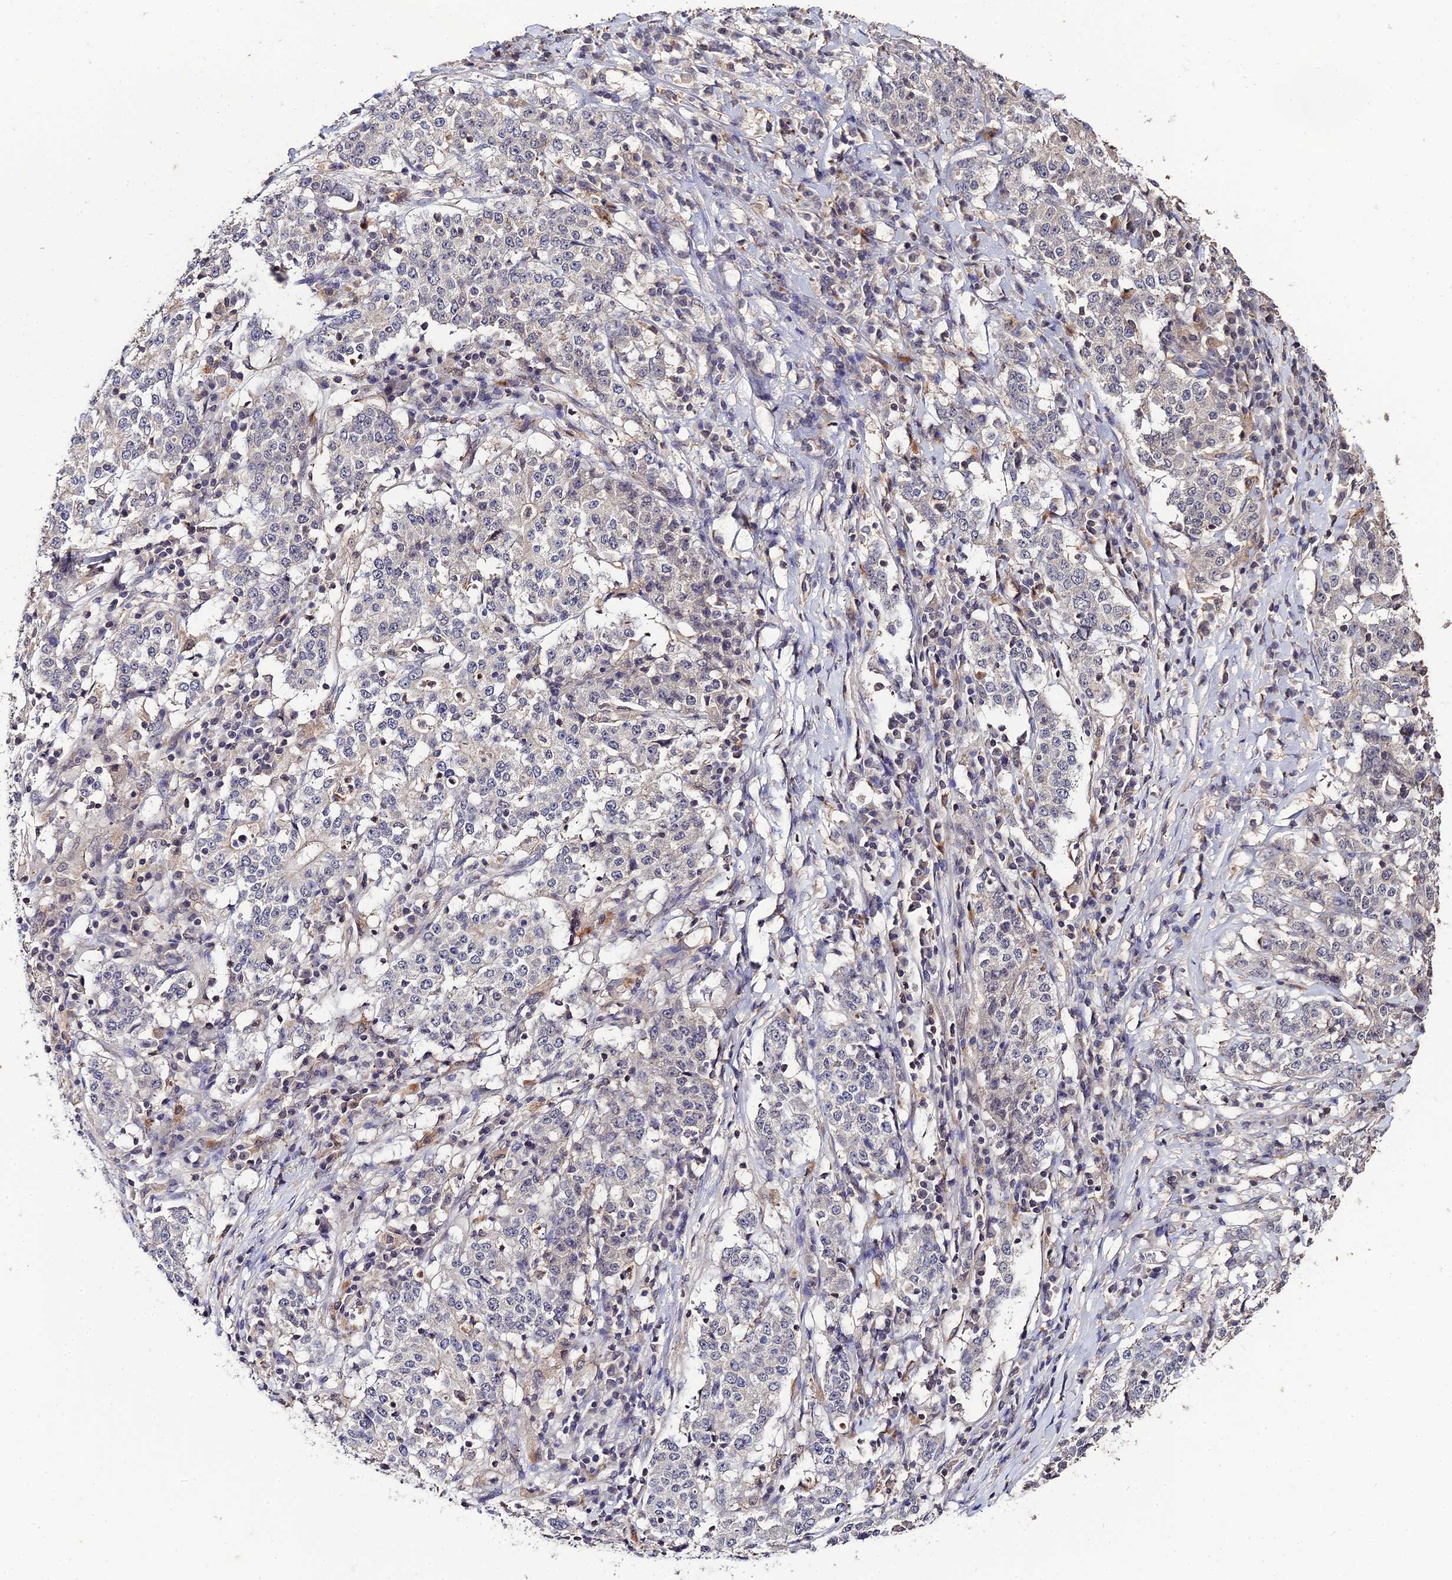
{"staining": {"intensity": "negative", "quantity": "none", "location": "none"}, "tissue": "stomach cancer", "cell_type": "Tumor cells", "image_type": "cancer", "snomed": [{"axis": "morphology", "description": "Adenocarcinoma, NOS"}, {"axis": "topography", "description": "Stomach"}], "caption": "A photomicrograph of human stomach cancer is negative for staining in tumor cells.", "gene": "LSM5", "patient": {"sex": "male", "age": 59}}